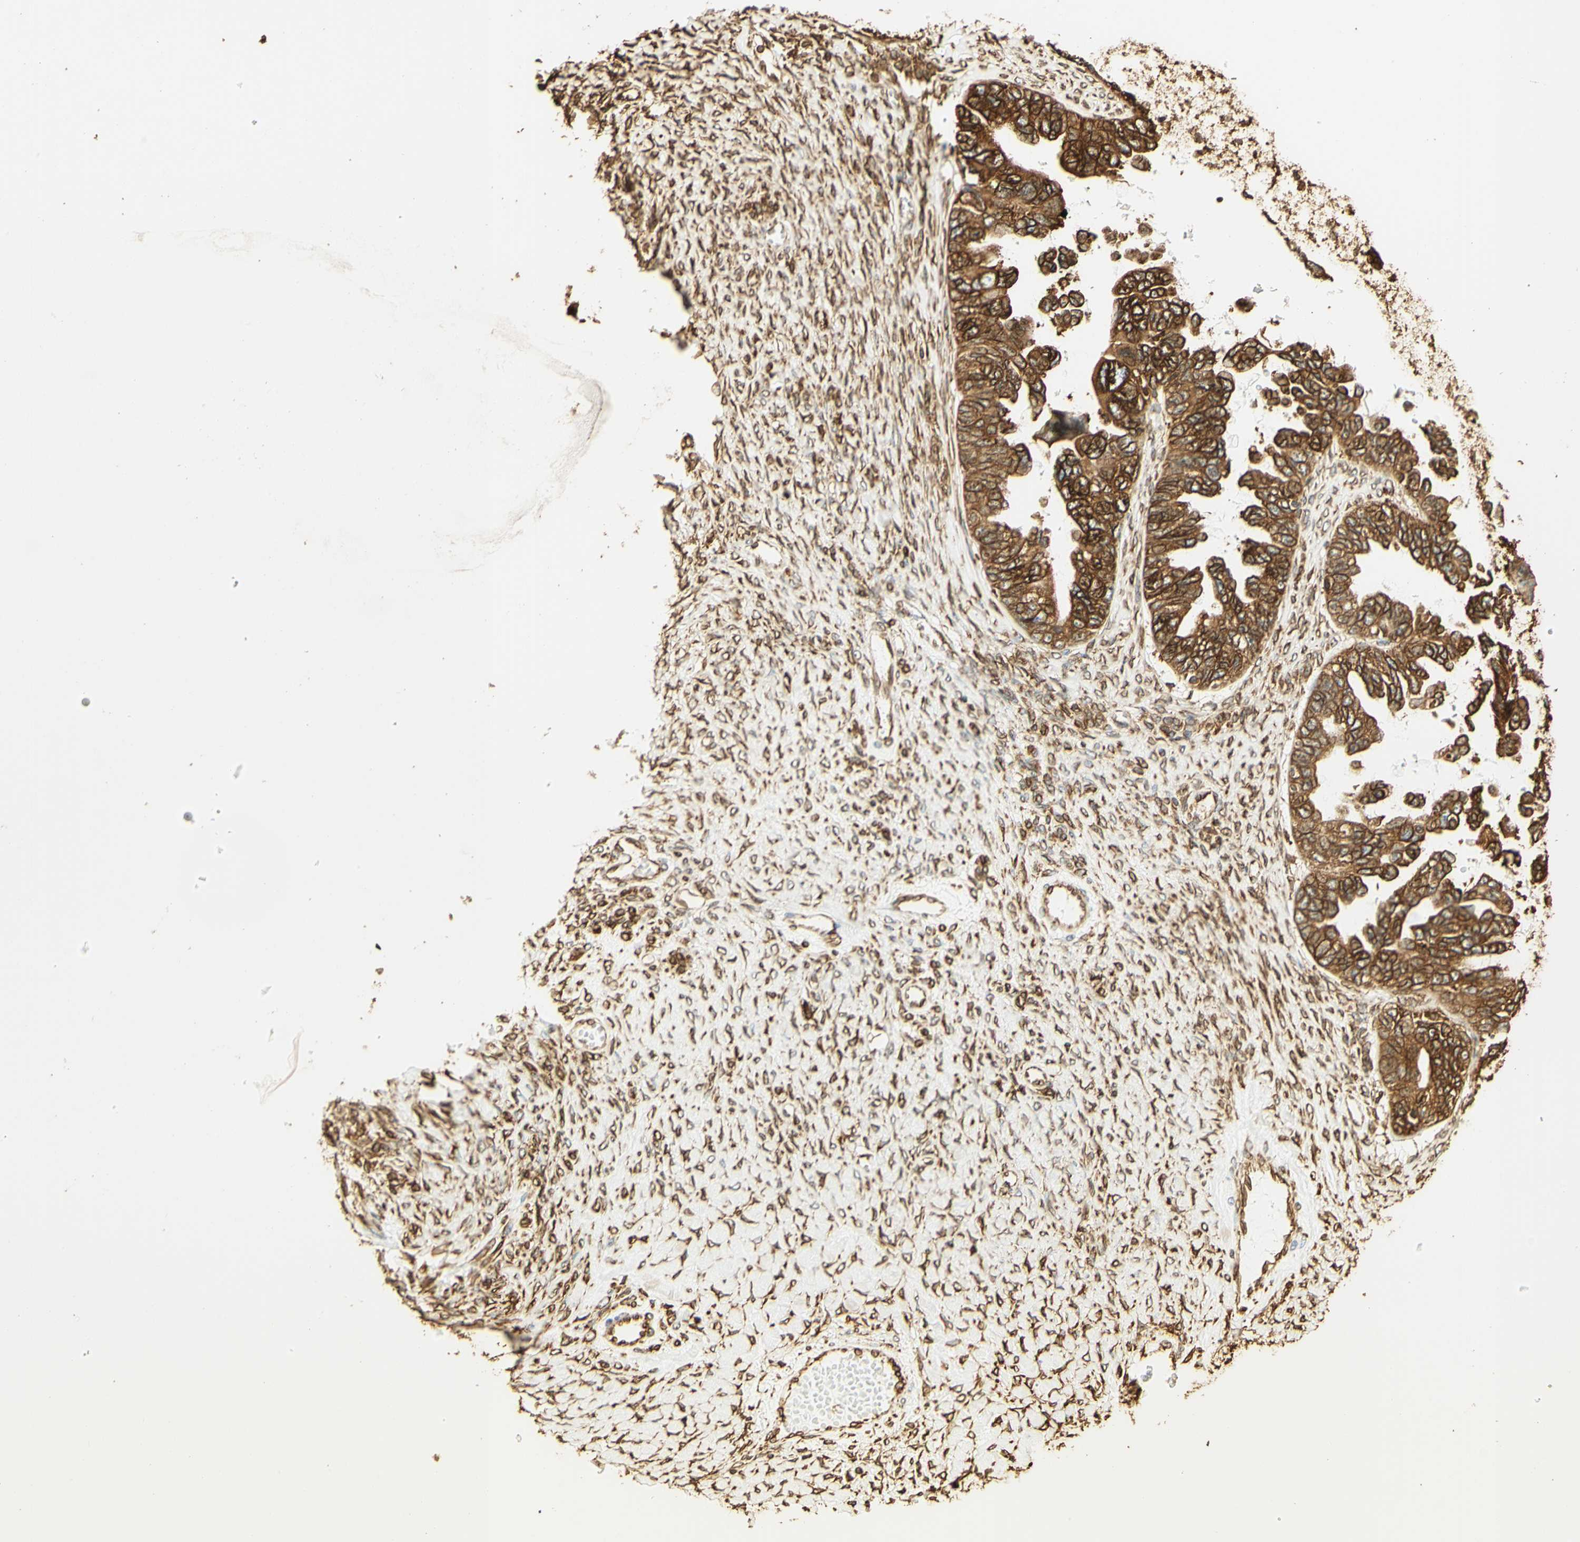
{"staining": {"intensity": "strong", "quantity": ">75%", "location": "cytoplasmic/membranous"}, "tissue": "ovarian cancer", "cell_type": "Tumor cells", "image_type": "cancer", "snomed": [{"axis": "morphology", "description": "Cystadenocarcinoma, serous, NOS"}, {"axis": "topography", "description": "Ovary"}], "caption": "Ovarian cancer (serous cystadenocarcinoma) tissue displays strong cytoplasmic/membranous positivity in about >75% of tumor cells", "gene": "CANX", "patient": {"sex": "female", "age": 79}}